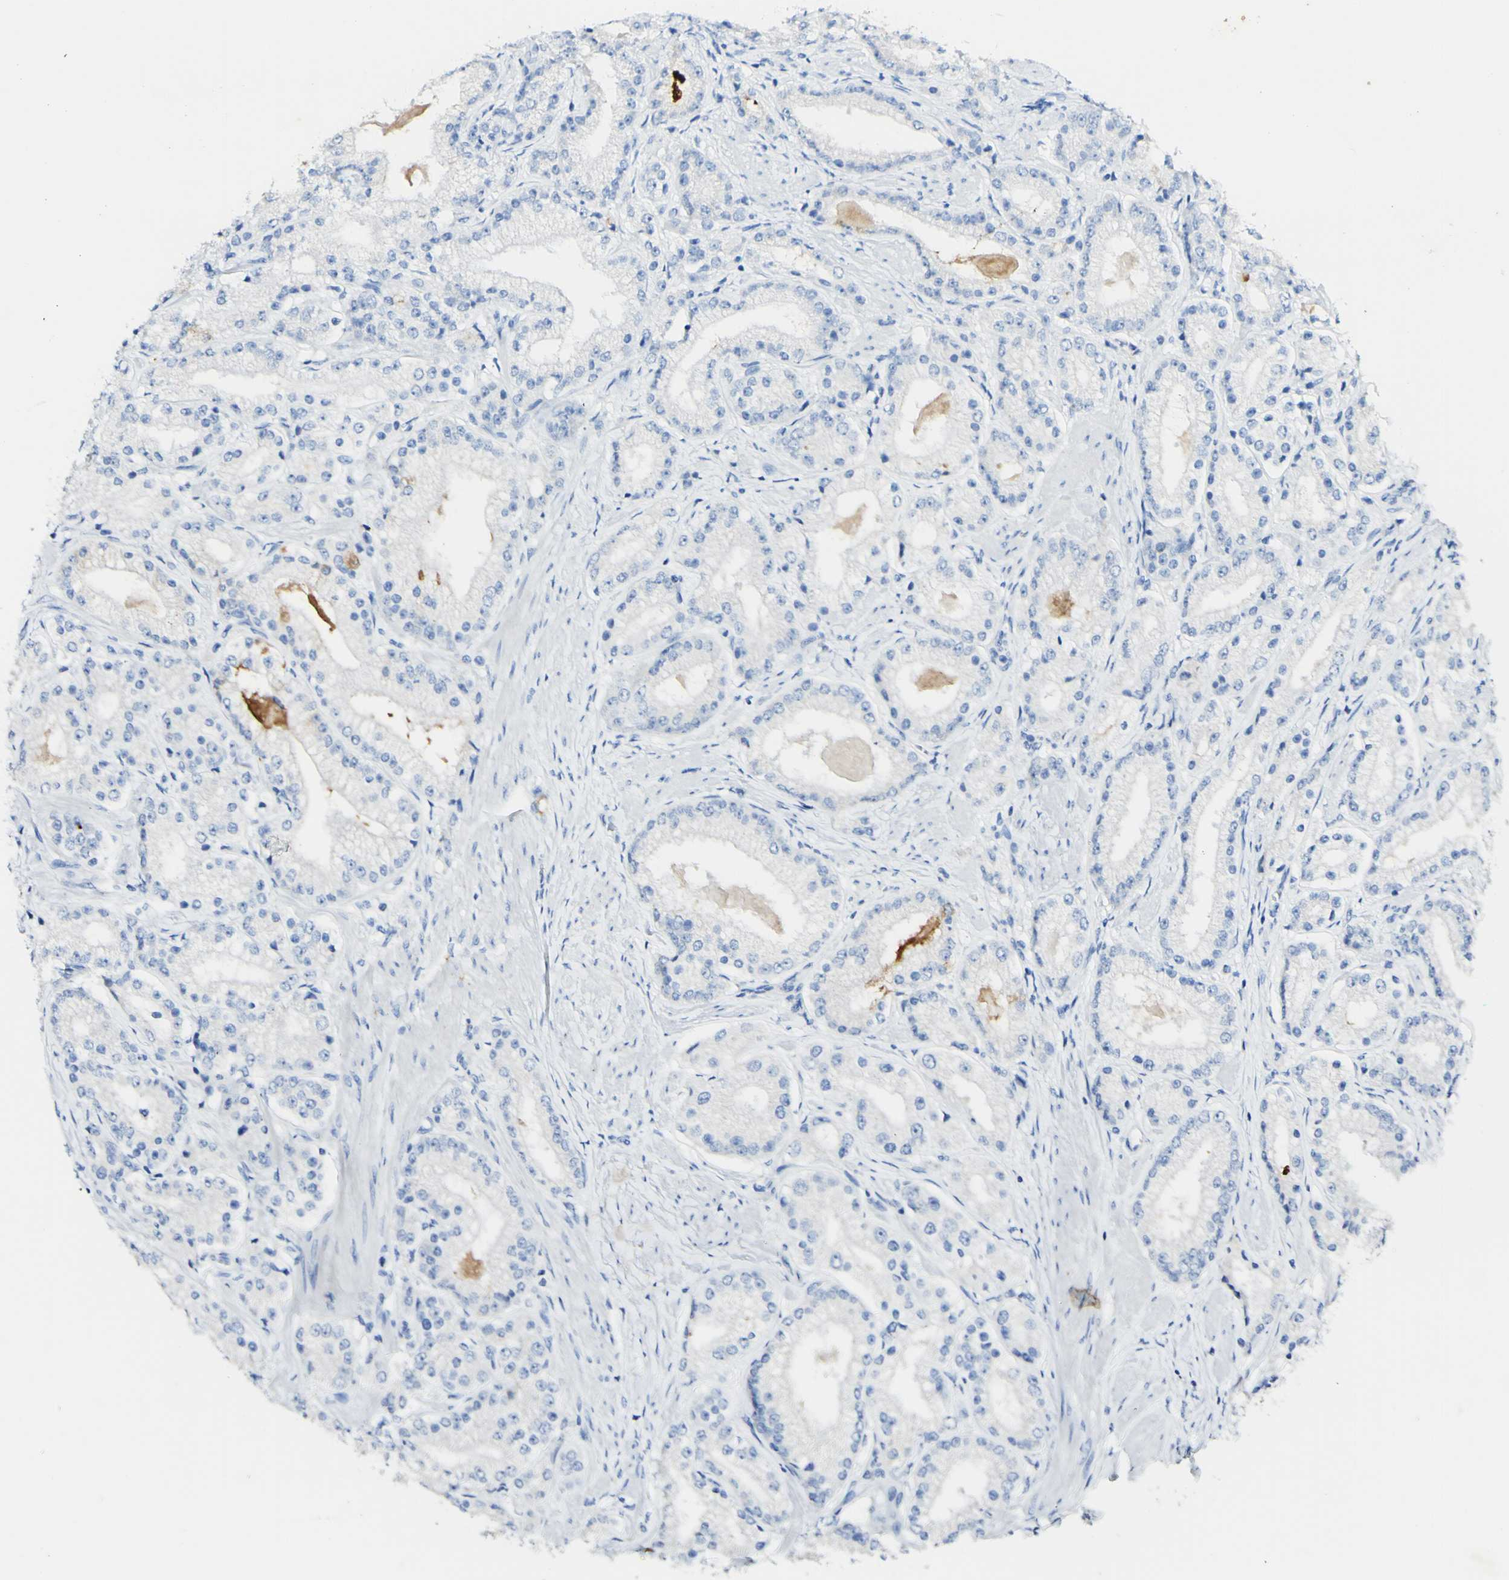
{"staining": {"intensity": "negative", "quantity": "none", "location": "none"}, "tissue": "prostate cancer", "cell_type": "Tumor cells", "image_type": "cancer", "snomed": [{"axis": "morphology", "description": "Adenocarcinoma, Low grade"}, {"axis": "topography", "description": "Prostate"}], "caption": "Immunohistochemical staining of human prostate cancer (adenocarcinoma (low-grade)) displays no significant staining in tumor cells. Brightfield microscopy of immunohistochemistry (IHC) stained with DAB (brown) and hematoxylin (blue), captured at high magnification.", "gene": "PIGR", "patient": {"sex": "male", "age": 63}}